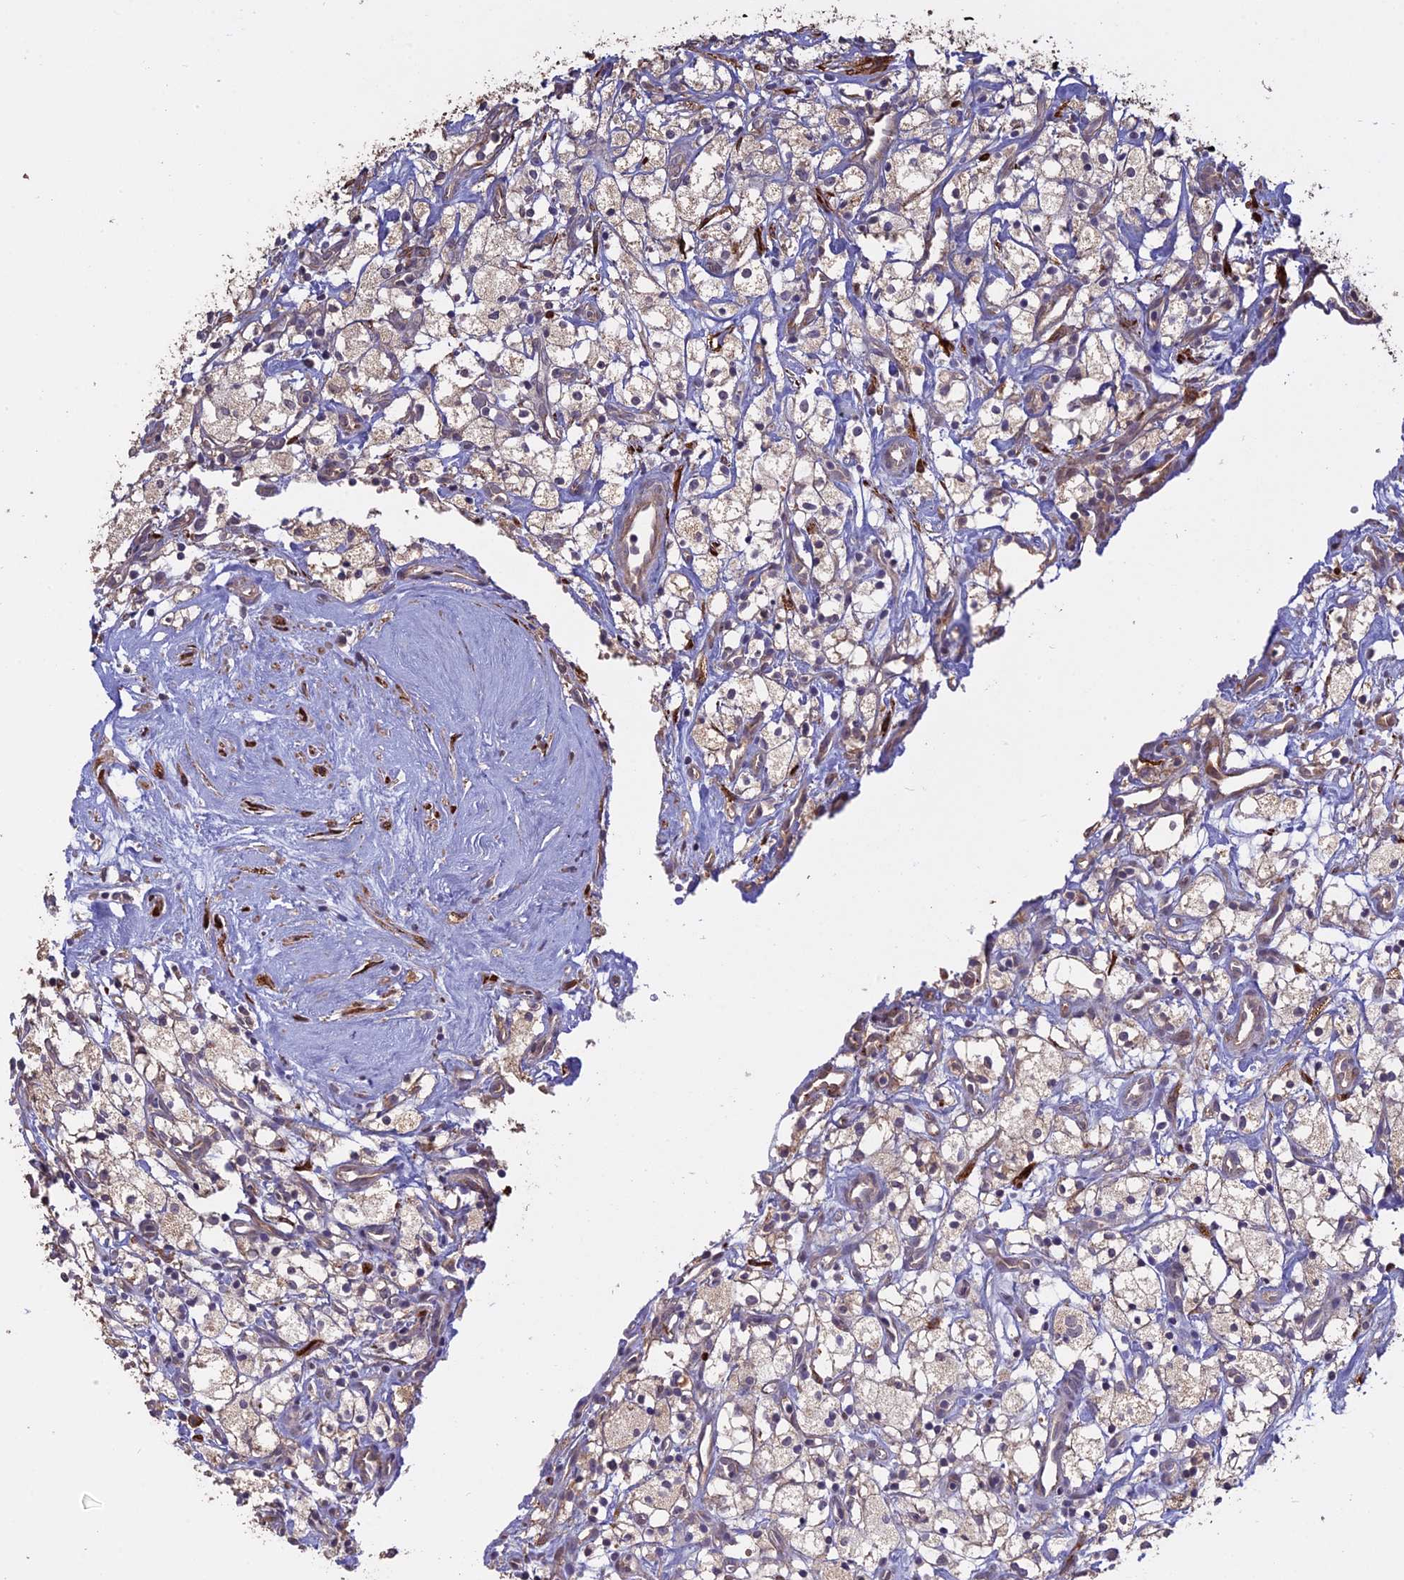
{"staining": {"intensity": "negative", "quantity": "none", "location": "none"}, "tissue": "renal cancer", "cell_type": "Tumor cells", "image_type": "cancer", "snomed": [{"axis": "morphology", "description": "Adenocarcinoma, NOS"}, {"axis": "topography", "description": "Kidney"}], "caption": "Tumor cells are negative for brown protein staining in adenocarcinoma (renal).", "gene": "PPIC", "patient": {"sex": "male", "age": 59}}